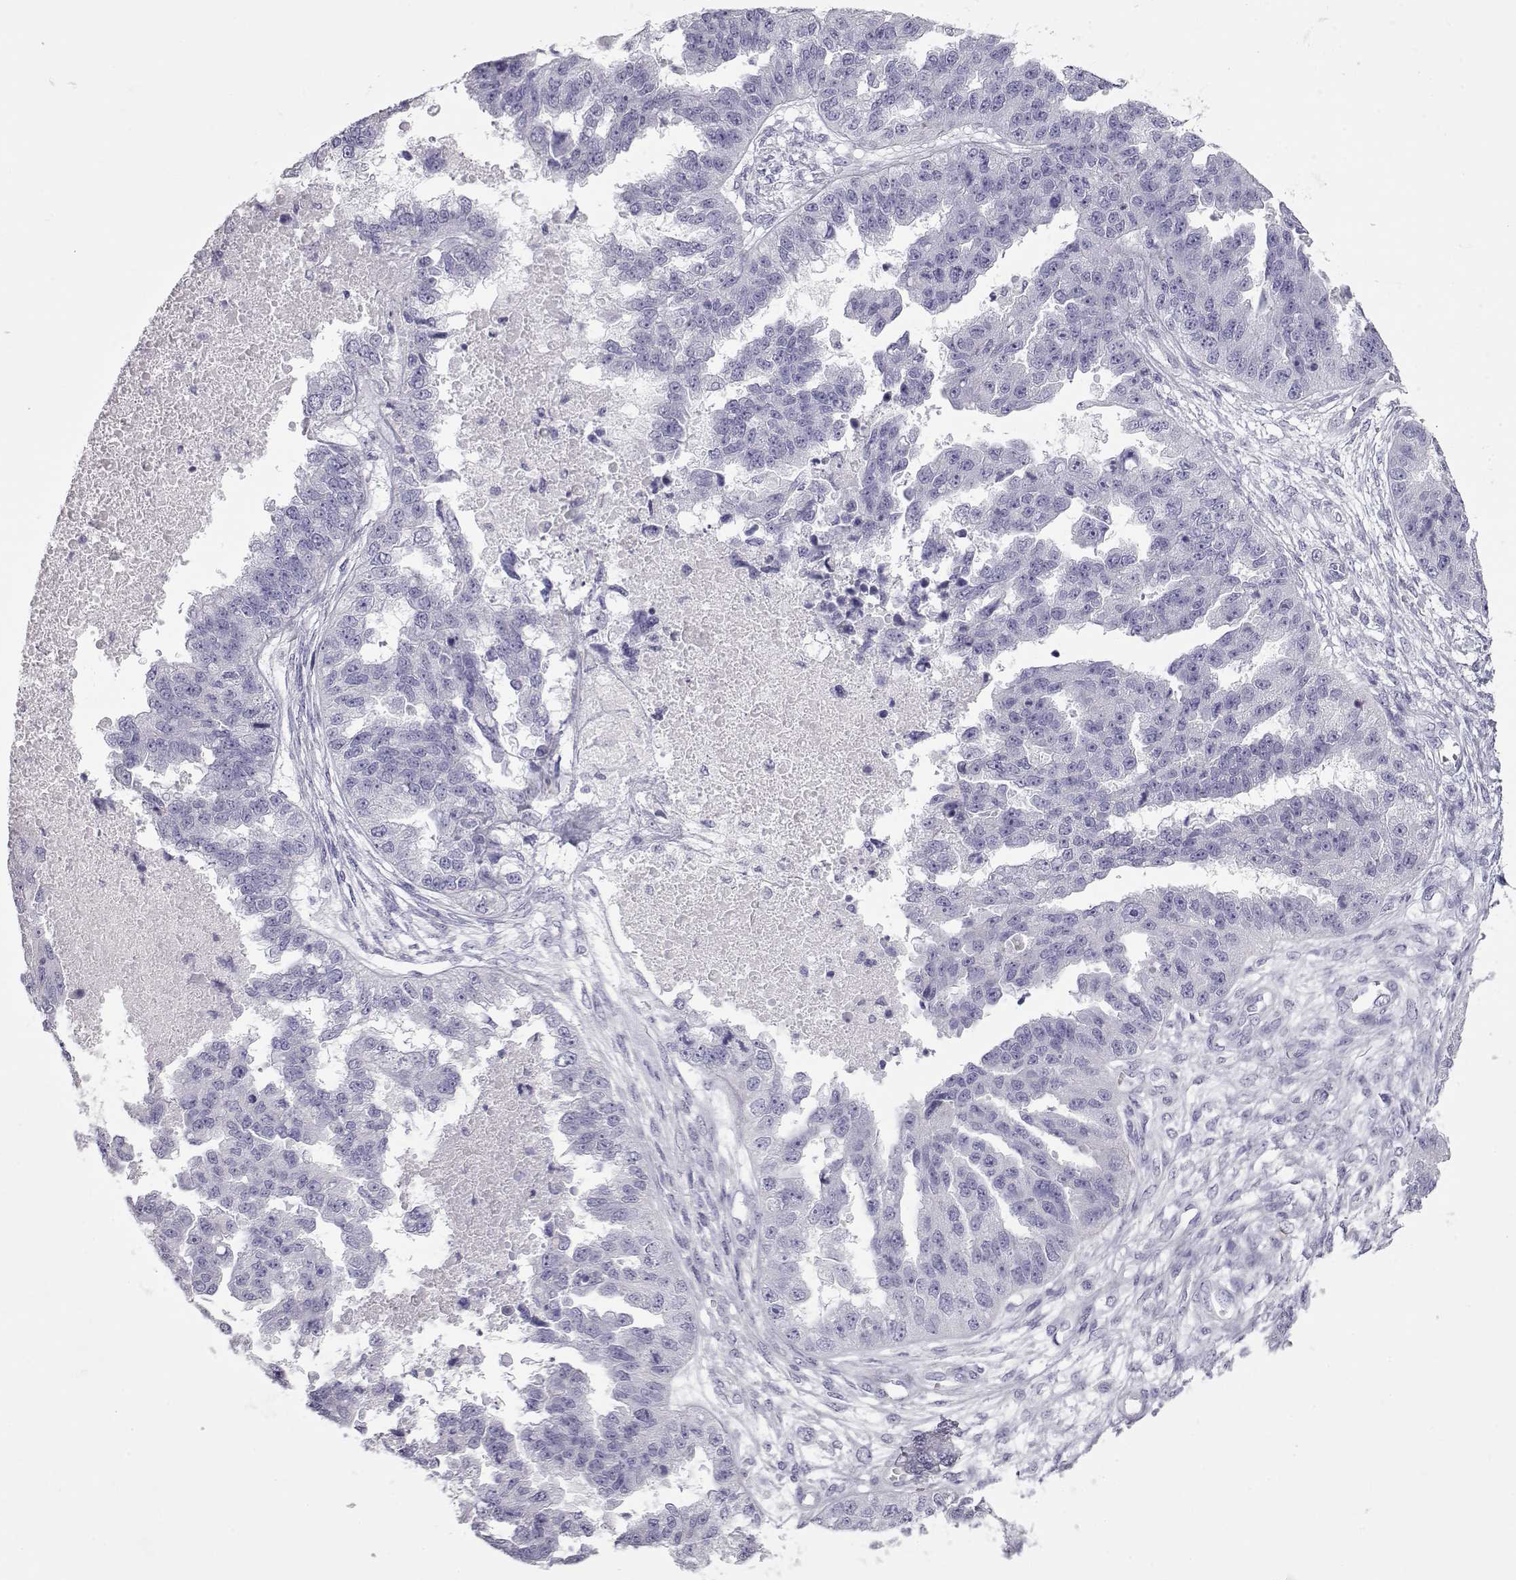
{"staining": {"intensity": "negative", "quantity": "none", "location": "none"}, "tissue": "ovarian cancer", "cell_type": "Tumor cells", "image_type": "cancer", "snomed": [{"axis": "morphology", "description": "Cystadenocarcinoma, serous, NOS"}, {"axis": "topography", "description": "Ovary"}], "caption": "High magnification brightfield microscopy of ovarian cancer (serous cystadenocarcinoma) stained with DAB (brown) and counterstained with hematoxylin (blue): tumor cells show no significant expression.", "gene": "SLITRK3", "patient": {"sex": "female", "age": 58}}